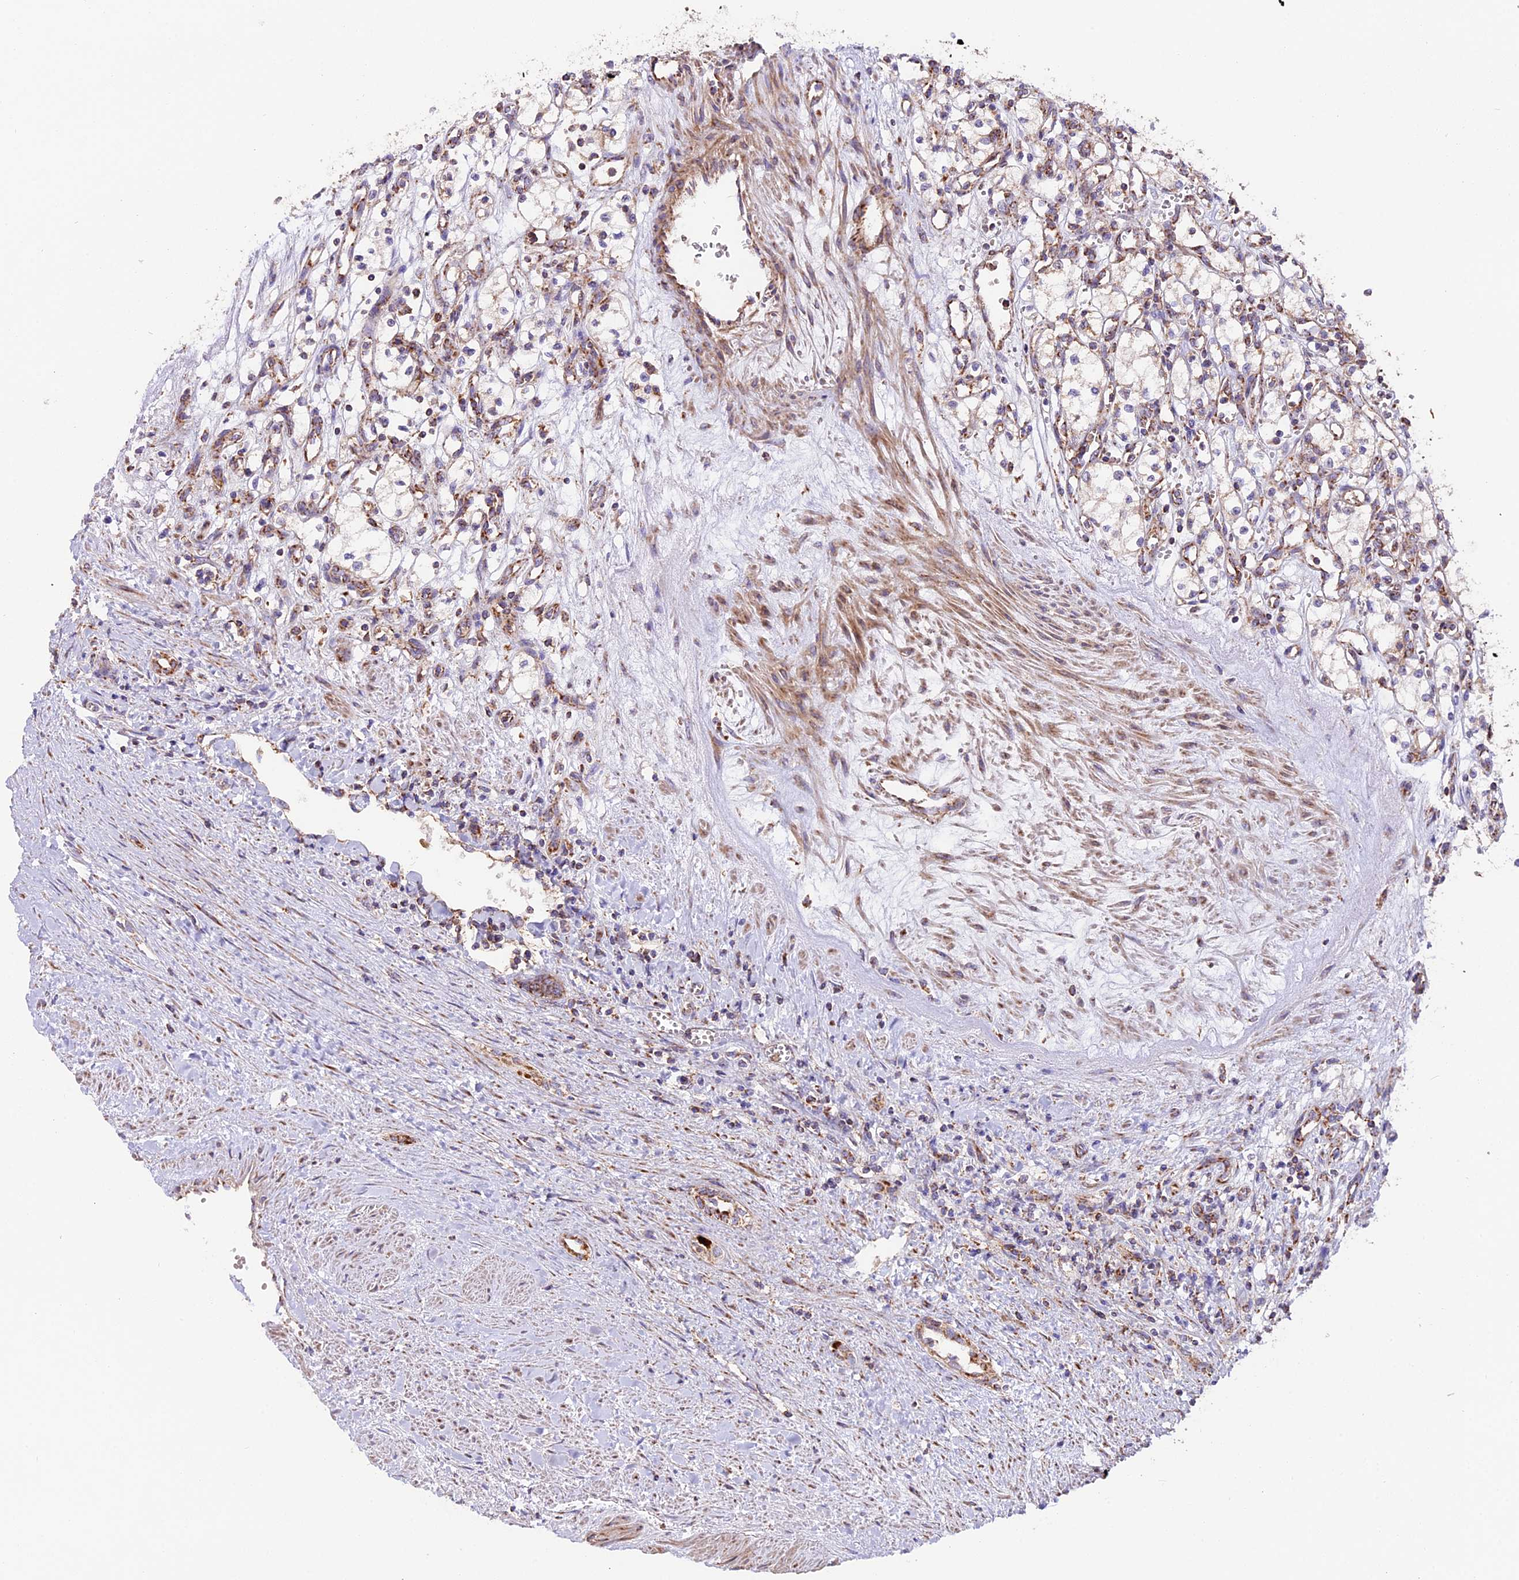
{"staining": {"intensity": "weak", "quantity": "25%-75%", "location": "cytoplasmic/membranous"}, "tissue": "renal cancer", "cell_type": "Tumor cells", "image_type": "cancer", "snomed": [{"axis": "morphology", "description": "Adenocarcinoma, NOS"}, {"axis": "topography", "description": "Kidney"}], "caption": "A high-resolution image shows IHC staining of renal adenocarcinoma, which reveals weak cytoplasmic/membranous staining in about 25%-75% of tumor cells. The protein of interest is stained brown, and the nuclei are stained in blue (DAB IHC with brightfield microscopy, high magnification).", "gene": "NDUFA8", "patient": {"sex": "male", "age": 59}}